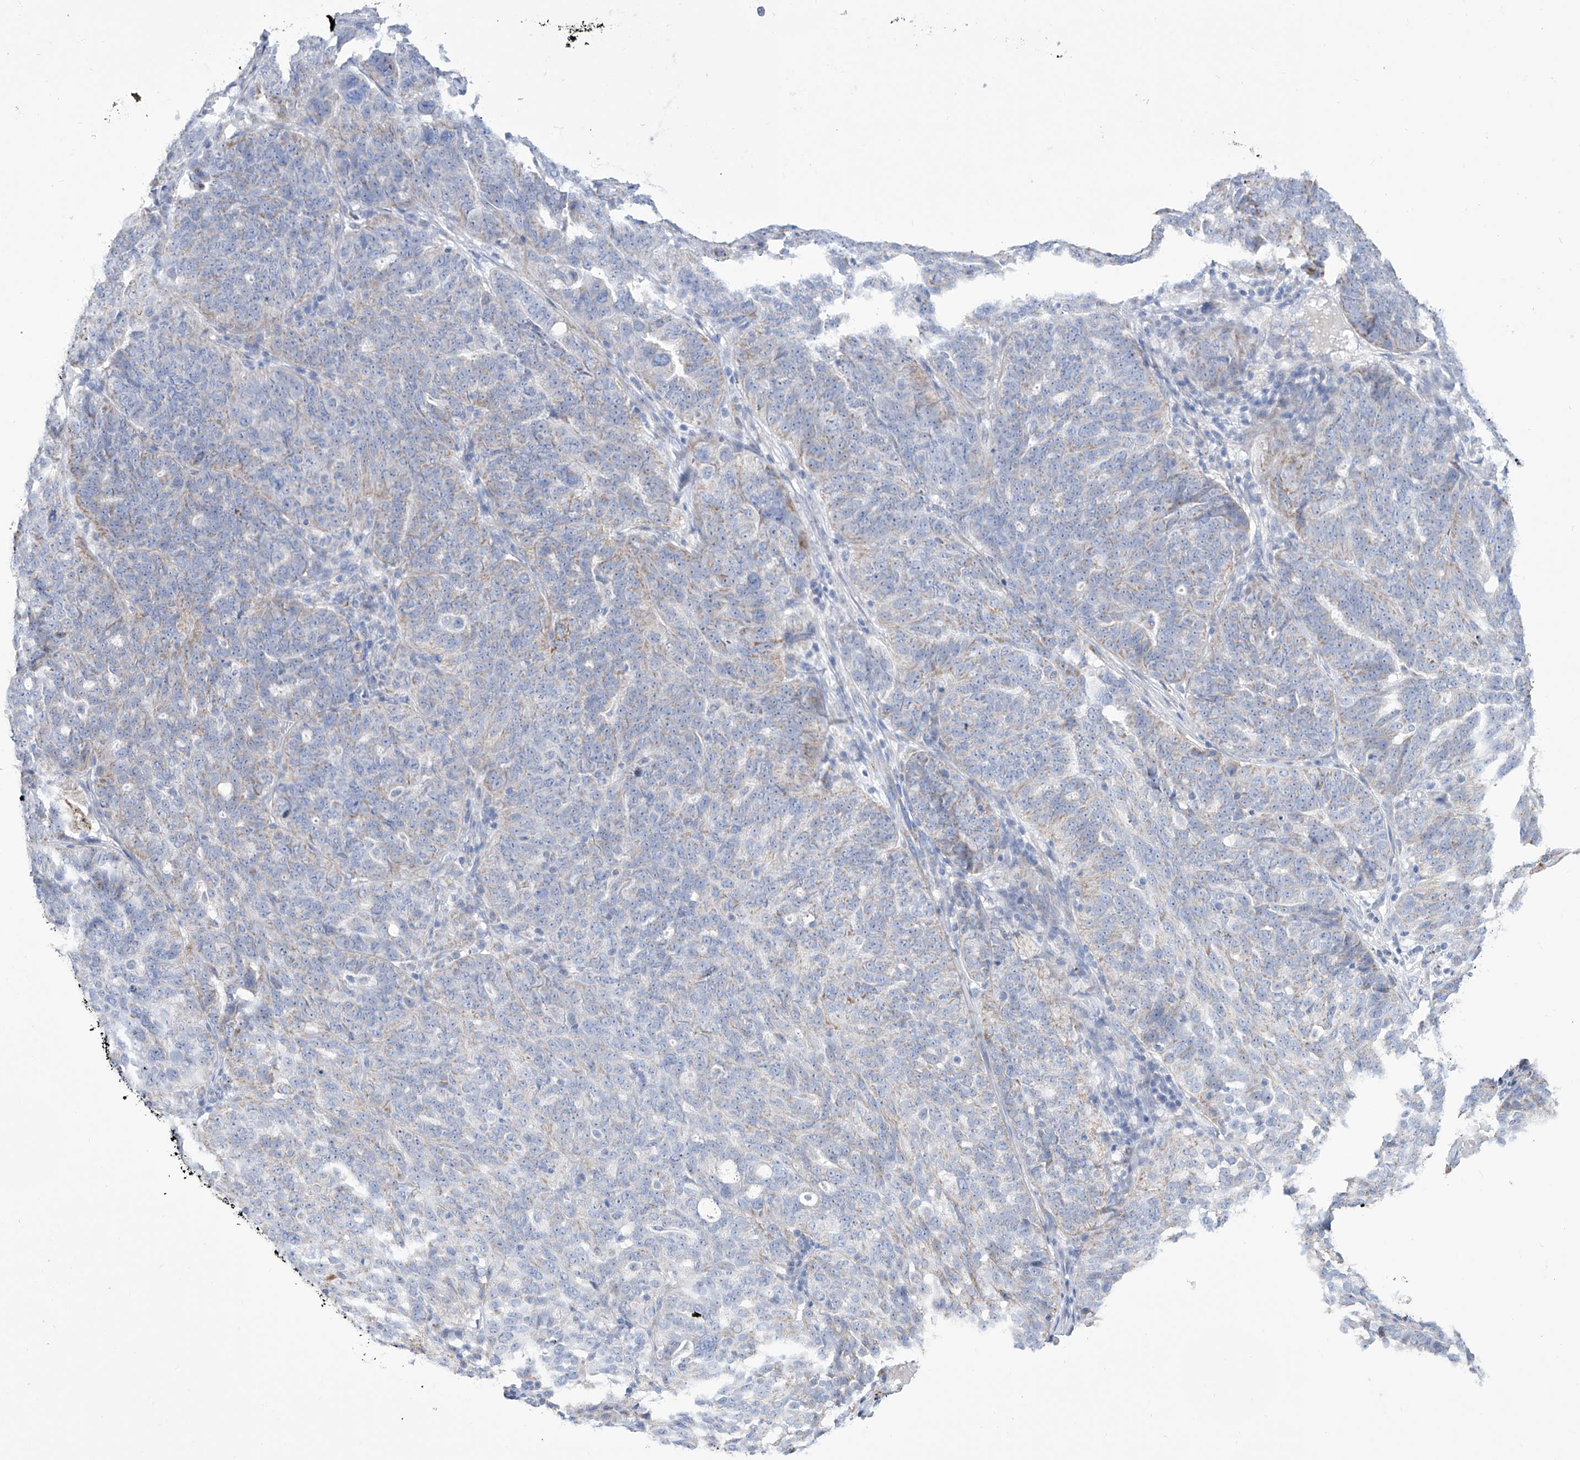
{"staining": {"intensity": "weak", "quantity": "25%-75%", "location": "cytoplasmic/membranous"}, "tissue": "ovarian cancer", "cell_type": "Tumor cells", "image_type": "cancer", "snomed": [{"axis": "morphology", "description": "Cystadenocarcinoma, serous, NOS"}, {"axis": "topography", "description": "Ovary"}], "caption": "Approximately 25%-75% of tumor cells in ovarian cancer demonstrate weak cytoplasmic/membranous protein staining as visualized by brown immunohistochemical staining.", "gene": "ALDH6A1", "patient": {"sex": "female", "age": 59}}